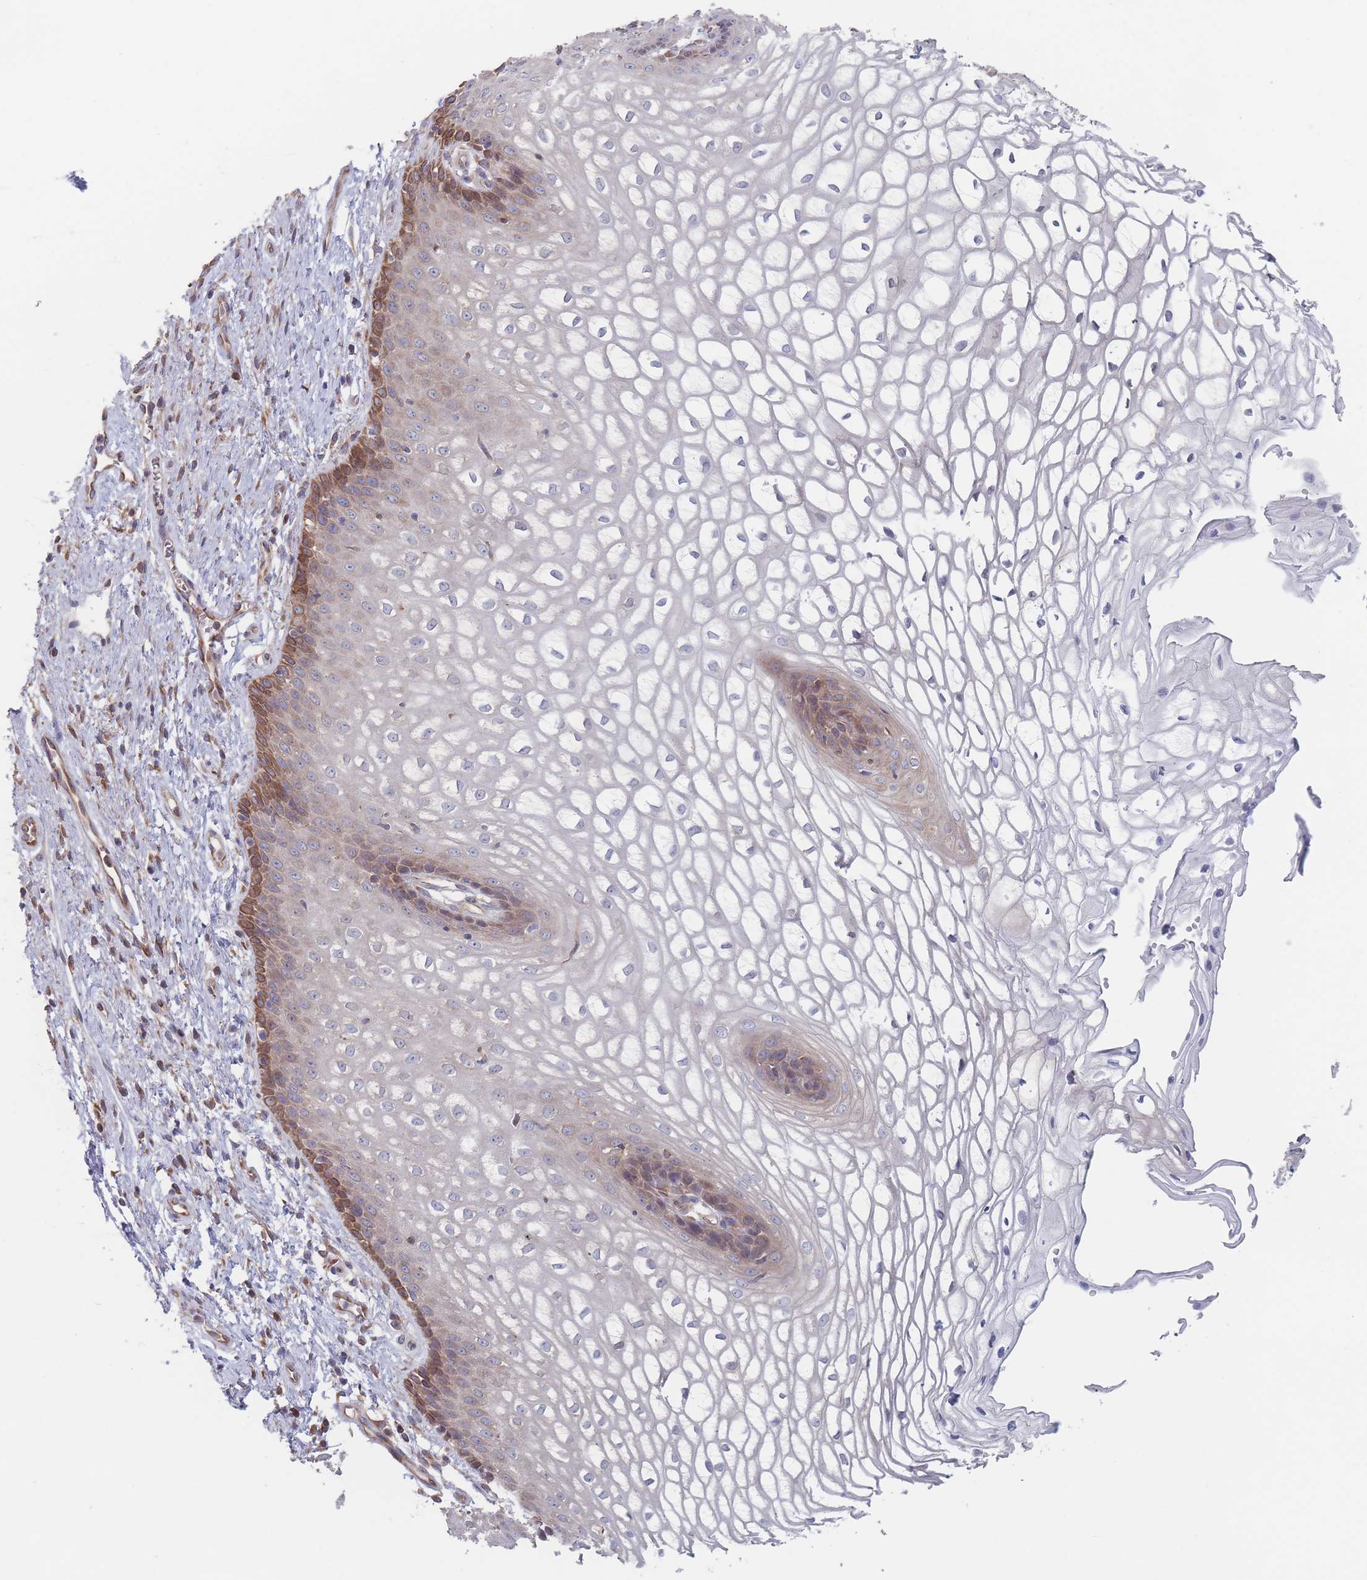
{"staining": {"intensity": "moderate", "quantity": "<25%", "location": "cytoplasmic/membranous"}, "tissue": "vagina", "cell_type": "Squamous epithelial cells", "image_type": "normal", "snomed": [{"axis": "morphology", "description": "Normal tissue, NOS"}, {"axis": "topography", "description": "Vagina"}], "caption": "IHC photomicrograph of benign vagina: vagina stained using immunohistochemistry (IHC) shows low levels of moderate protein expression localized specifically in the cytoplasmic/membranous of squamous epithelial cells, appearing as a cytoplasmic/membranous brown color.", "gene": "KDSR", "patient": {"sex": "female", "age": 34}}